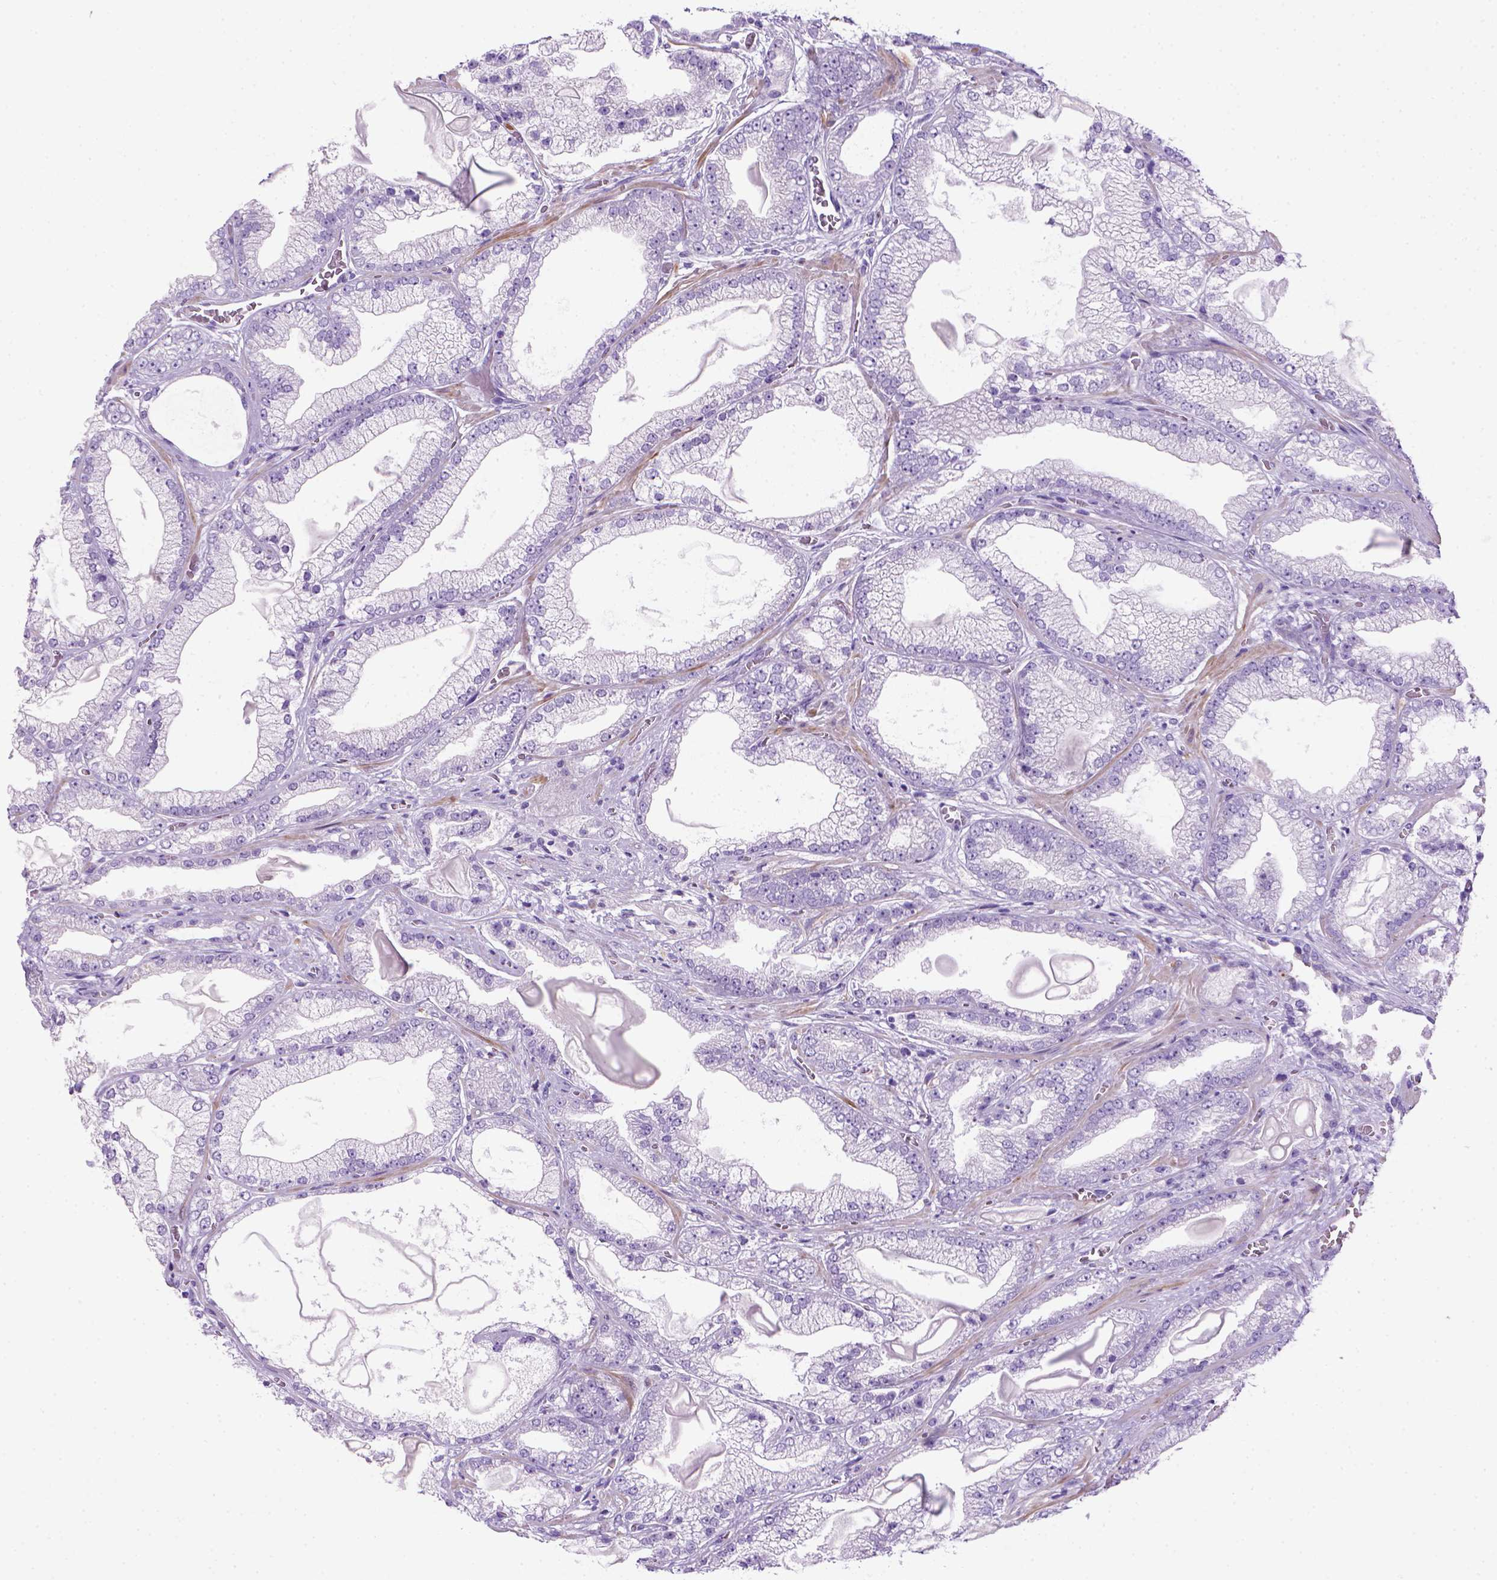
{"staining": {"intensity": "negative", "quantity": "none", "location": "none"}, "tissue": "prostate cancer", "cell_type": "Tumor cells", "image_type": "cancer", "snomed": [{"axis": "morphology", "description": "Adenocarcinoma, Low grade"}, {"axis": "topography", "description": "Prostate"}], "caption": "Immunohistochemistry photomicrograph of neoplastic tissue: human prostate cancer (low-grade adenocarcinoma) stained with DAB reveals no significant protein positivity in tumor cells.", "gene": "ARHGEF33", "patient": {"sex": "male", "age": 57}}